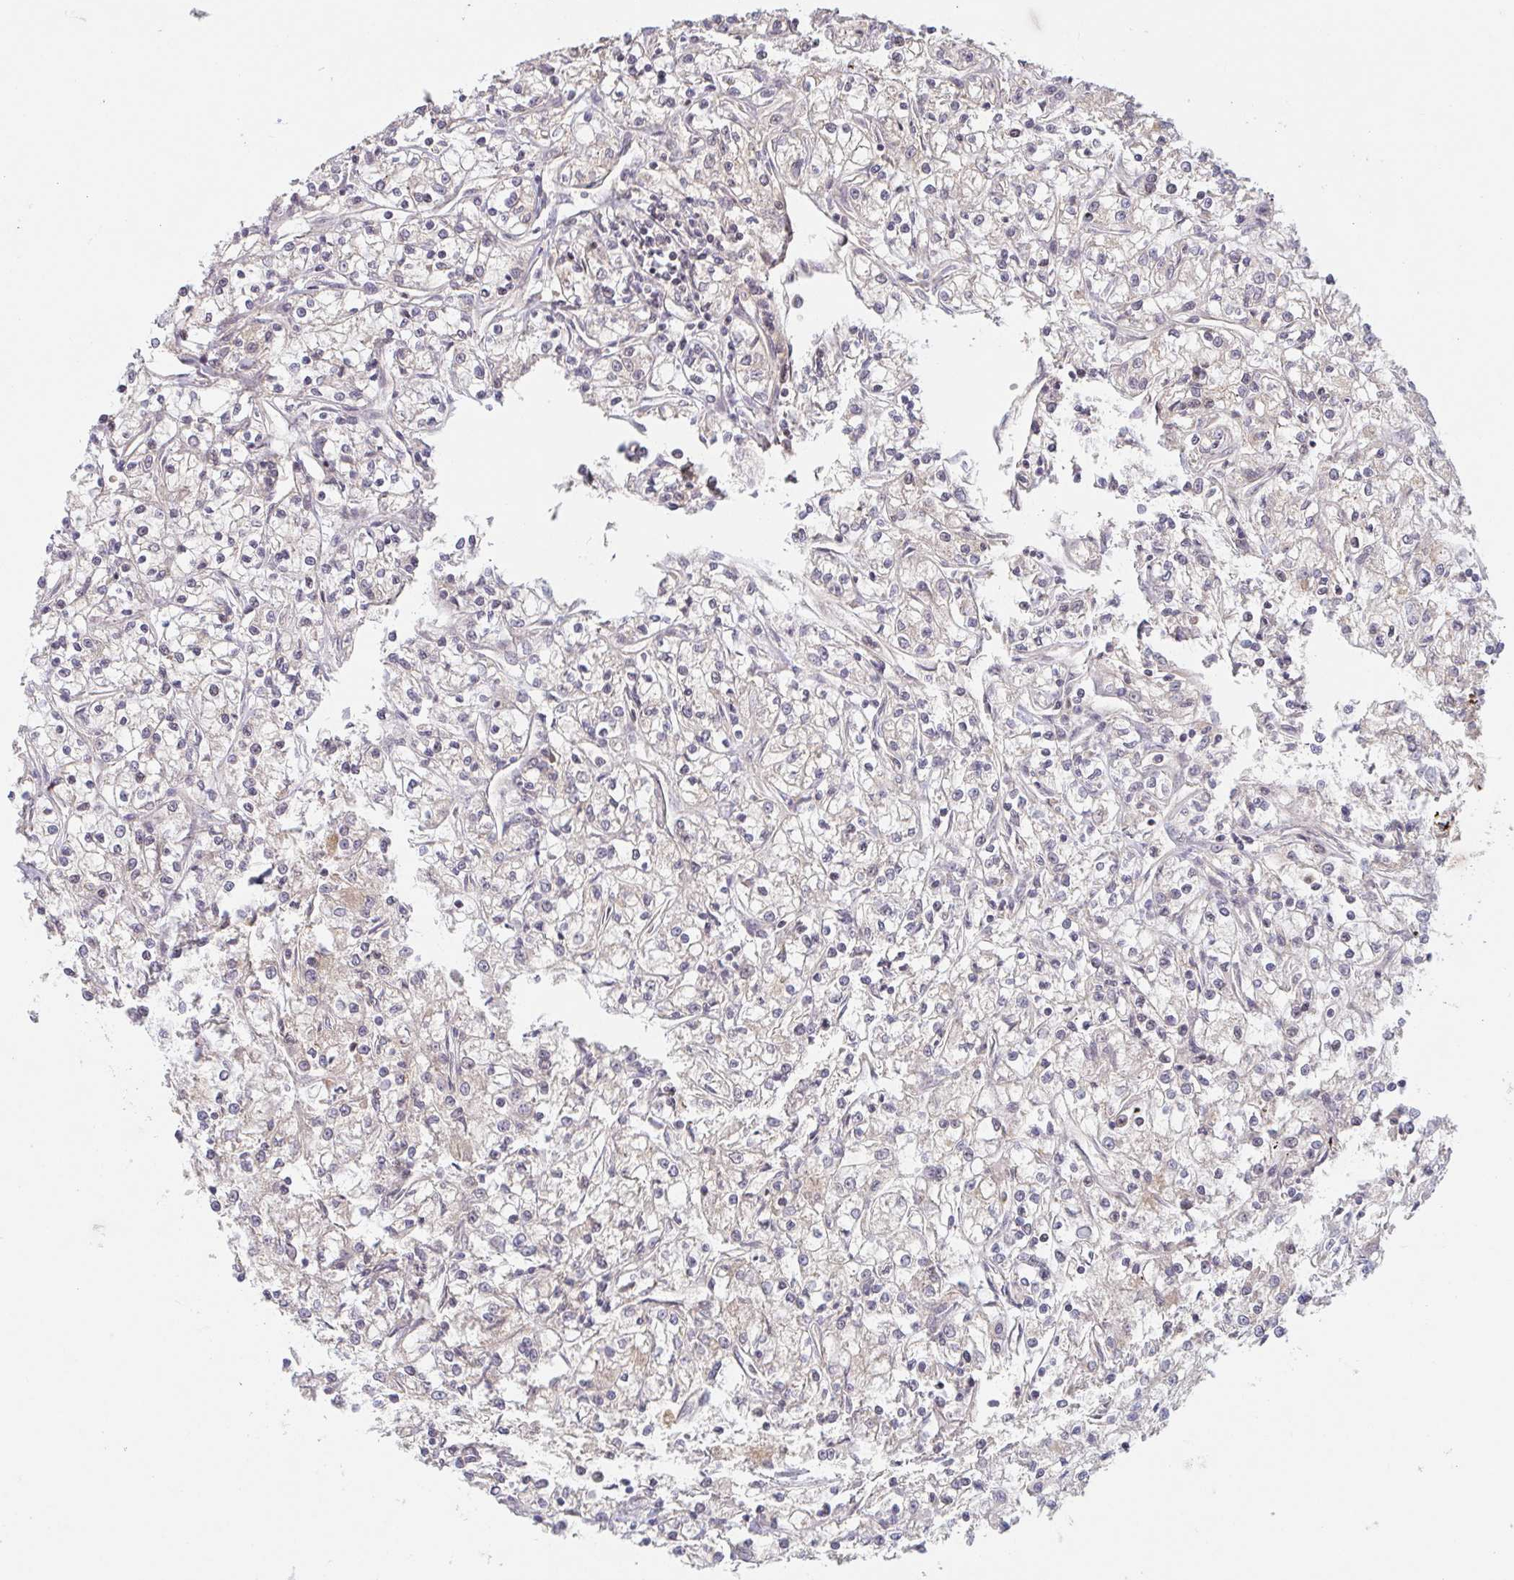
{"staining": {"intensity": "negative", "quantity": "none", "location": "none"}, "tissue": "renal cancer", "cell_type": "Tumor cells", "image_type": "cancer", "snomed": [{"axis": "morphology", "description": "Adenocarcinoma, NOS"}, {"axis": "topography", "description": "Kidney"}], "caption": "Immunohistochemical staining of renal cancer reveals no significant positivity in tumor cells. Nuclei are stained in blue.", "gene": "DCST1", "patient": {"sex": "female", "age": 59}}